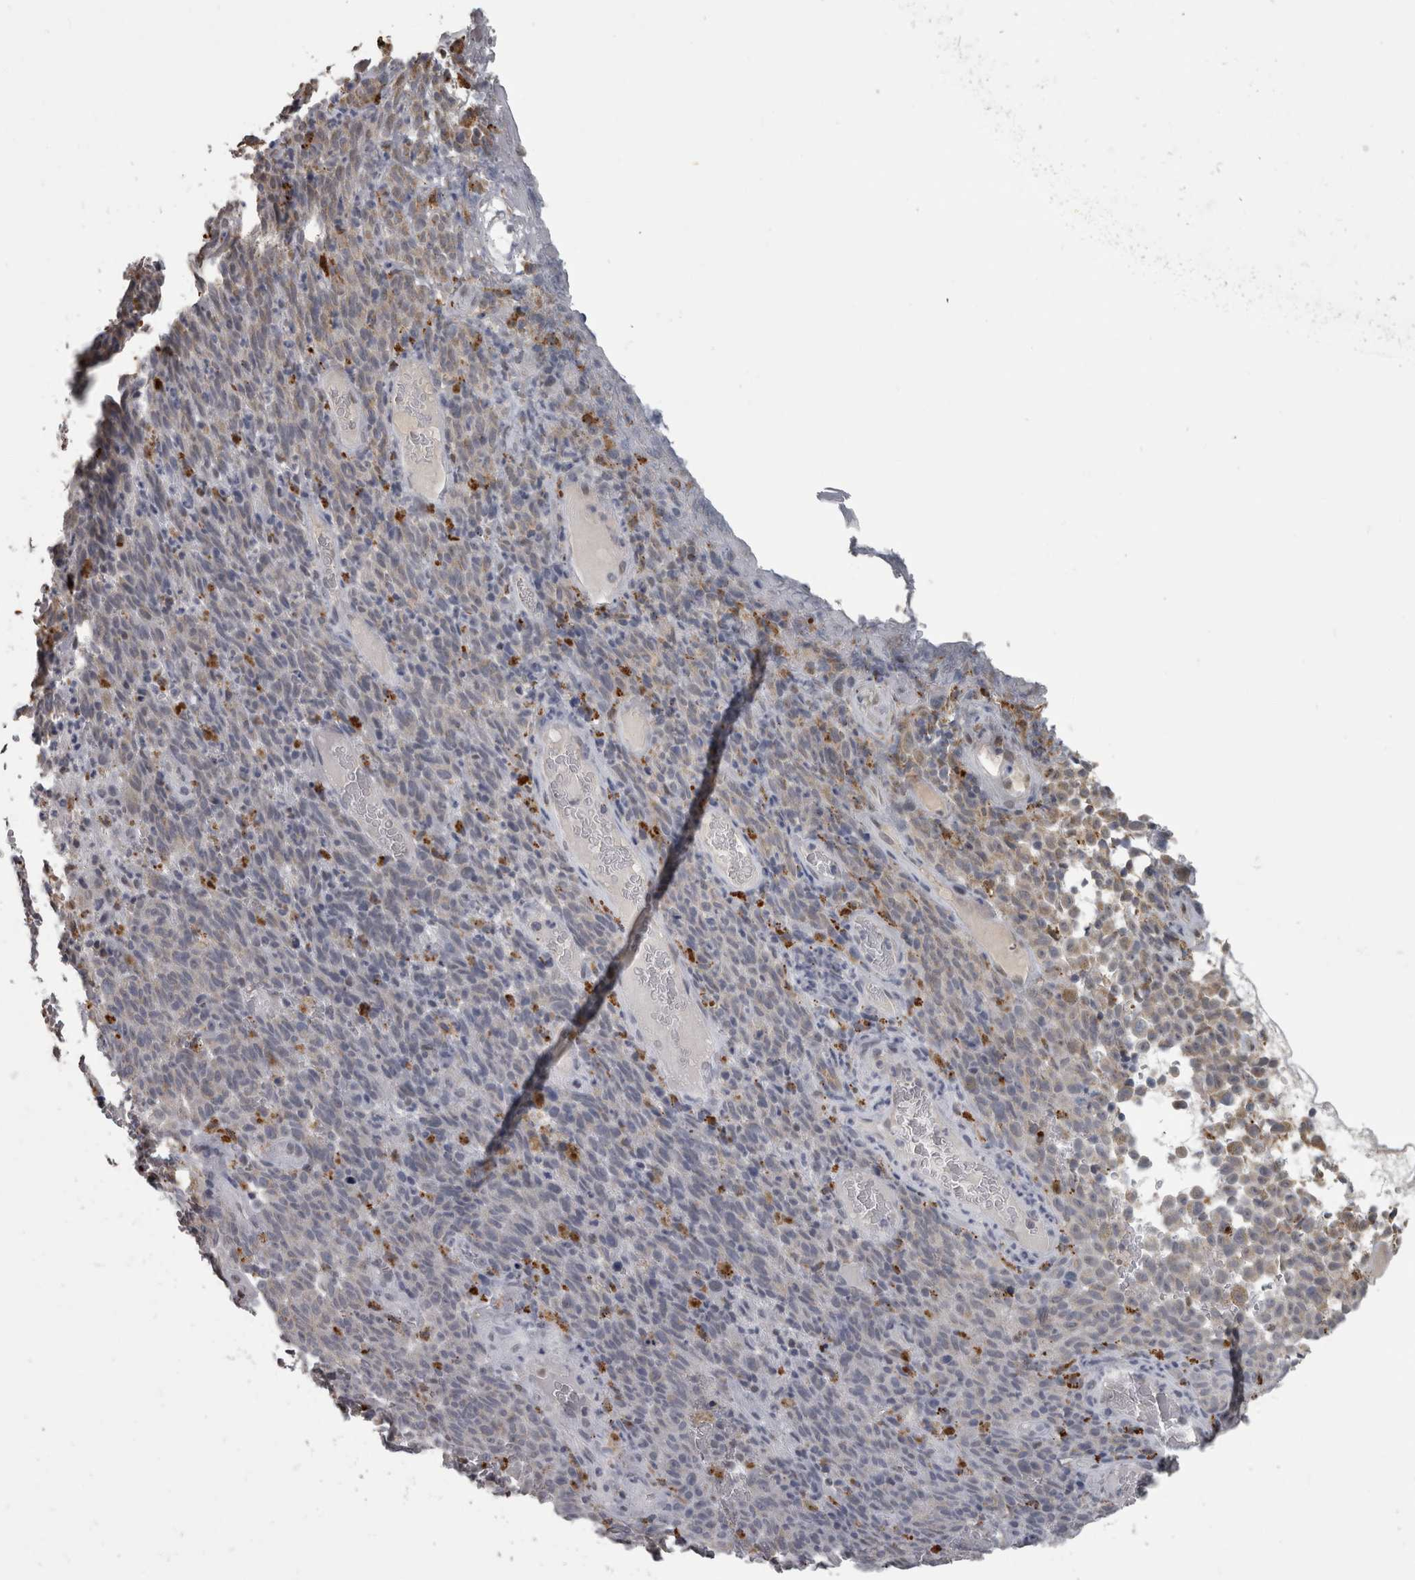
{"staining": {"intensity": "negative", "quantity": "none", "location": "none"}, "tissue": "melanoma", "cell_type": "Tumor cells", "image_type": "cancer", "snomed": [{"axis": "morphology", "description": "Malignant melanoma, NOS"}, {"axis": "topography", "description": "Skin"}], "caption": "DAB (3,3'-diaminobenzidine) immunohistochemical staining of human malignant melanoma exhibits no significant positivity in tumor cells.", "gene": "NAAA", "patient": {"sex": "female", "age": 82}}